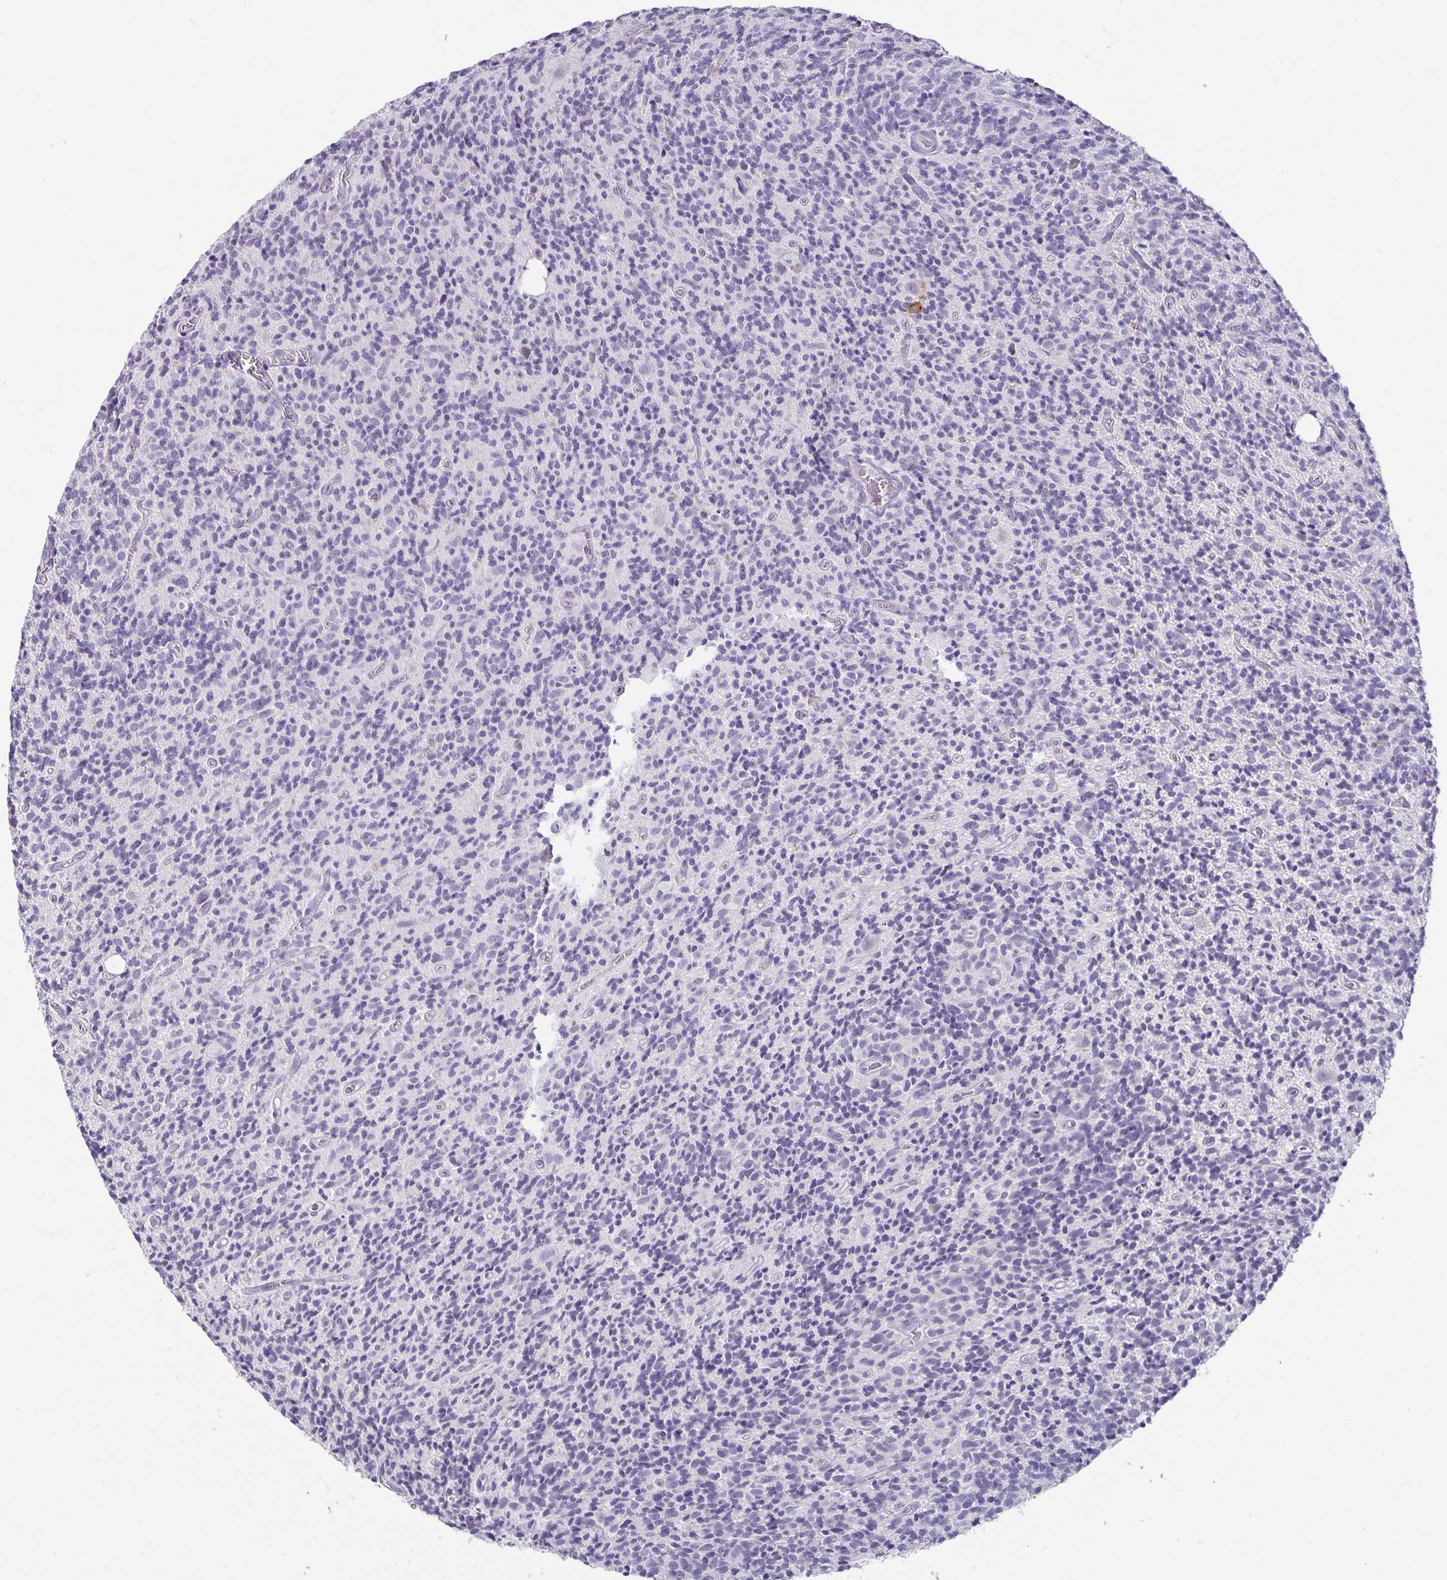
{"staining": {"intensity": "negative", "quantity": "none", "location": "none"}, "tissue": "glioma", "cell_type": "Tumor cells", "image_type": "cancer", "snomed": [{"axis": "morphology", "description": "Glioma, malignant, High grade"}, {"axis": "topography", "description": "Brain"}], "caption": "Immunohistochemistry (IHC) of malignant glioma (high-grade) exhibits no expression in tumor cells.", "gene": "CA12", "patient": {"sex": "male", "age": 76}}